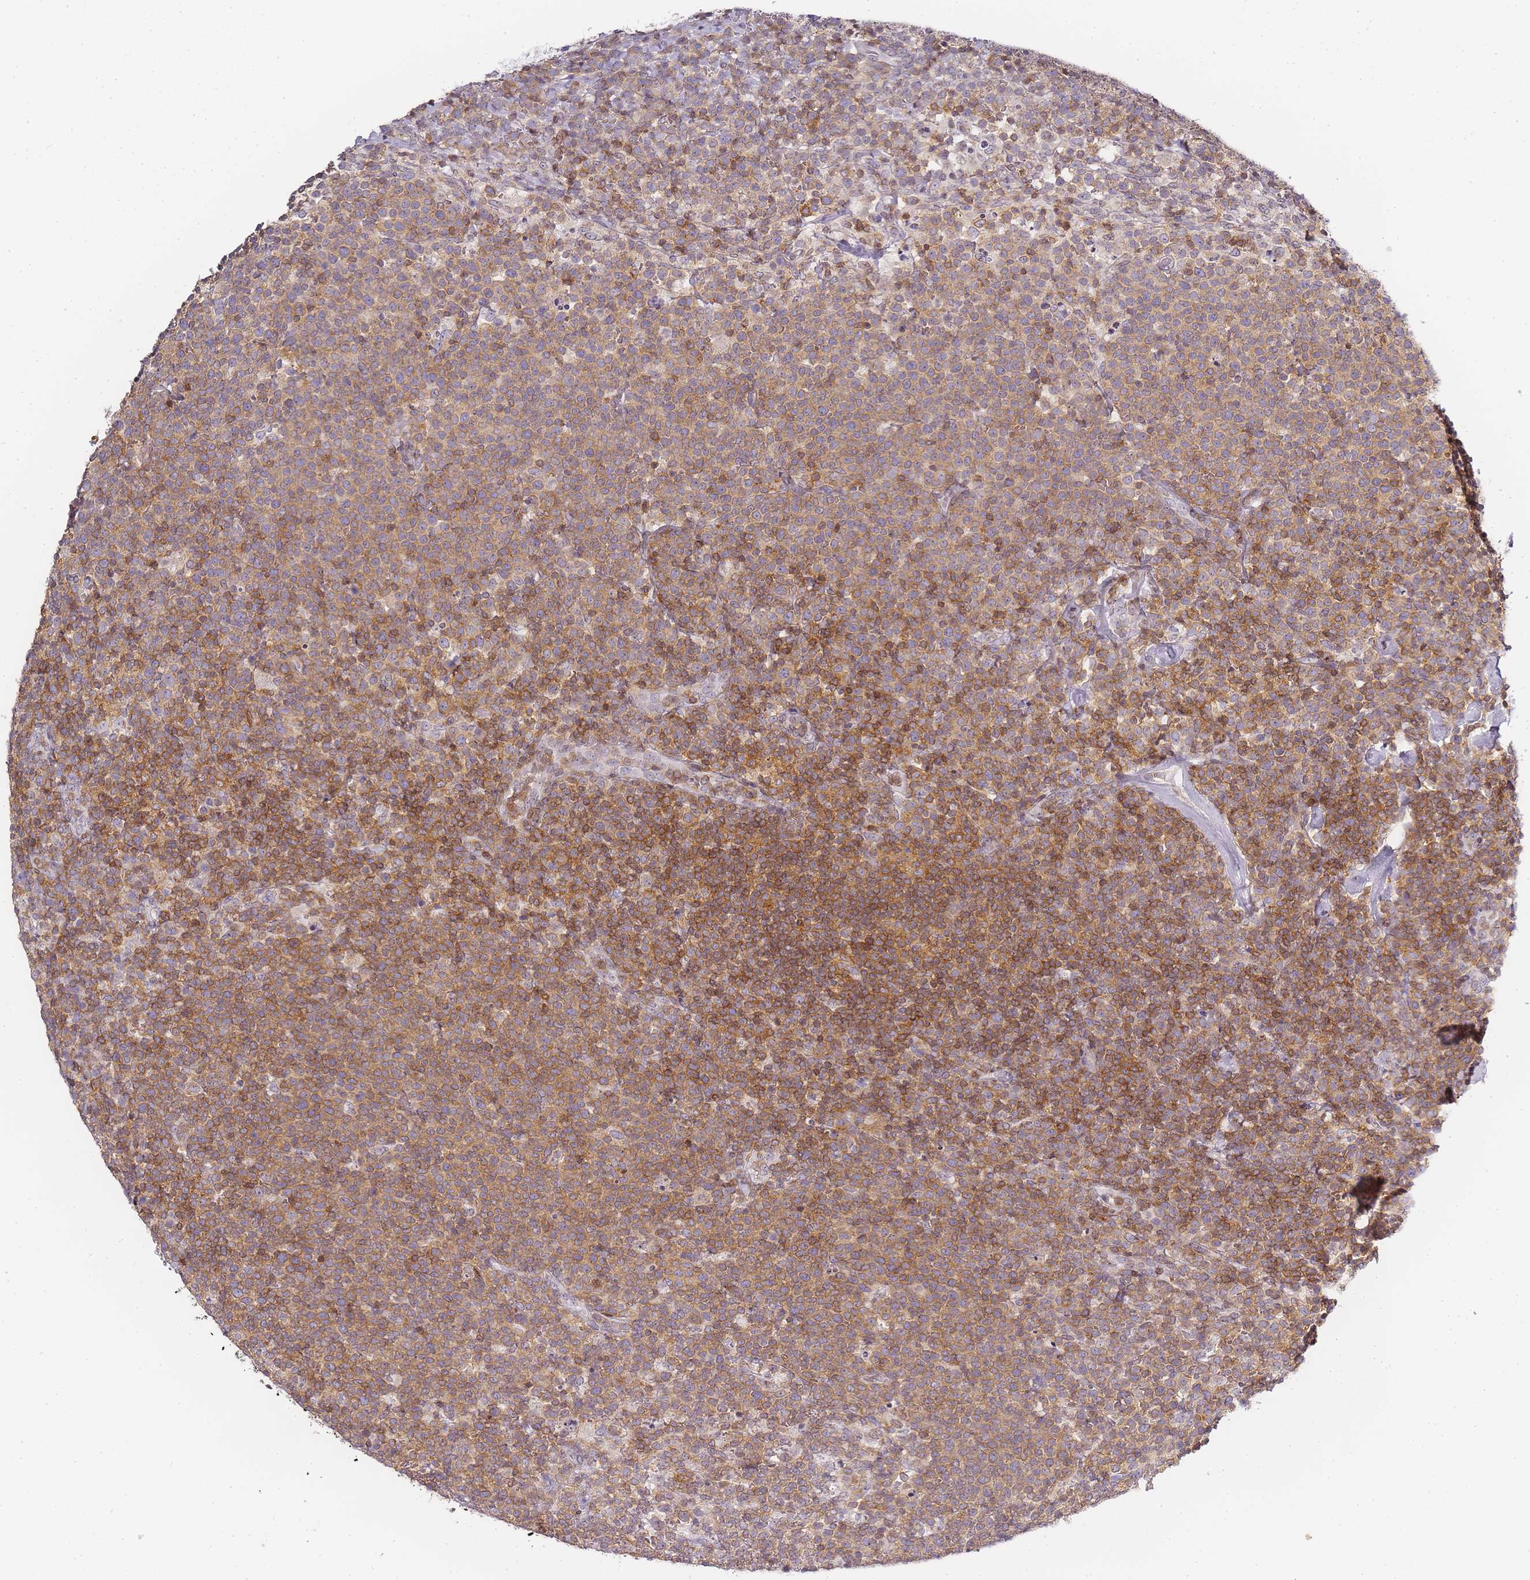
{"staining": {"intensity": "moderate", "quantity": ">75%", "location": "cytoplasmic/membranous"}, "tissue": "lymphoma", "cell_type": "Tumor cells", "image_type": "cancer", "snomed": [{"axis": "morphology", "description": "Malignant lymphoma, non-Hodgkin's type, High grade"}, {"axis": "topography", "description": "Lymph node"}], "caption": "Immunohistochemical staining of high-grade malignant lymphoma, non-Hodgkin's type reveals medium levels of moderate cytoplasmic/membranous staining in approximately >75% of tumor cells.", "gene": "JAKMIP1", "patient": {"sex": "male", "age": 61}}